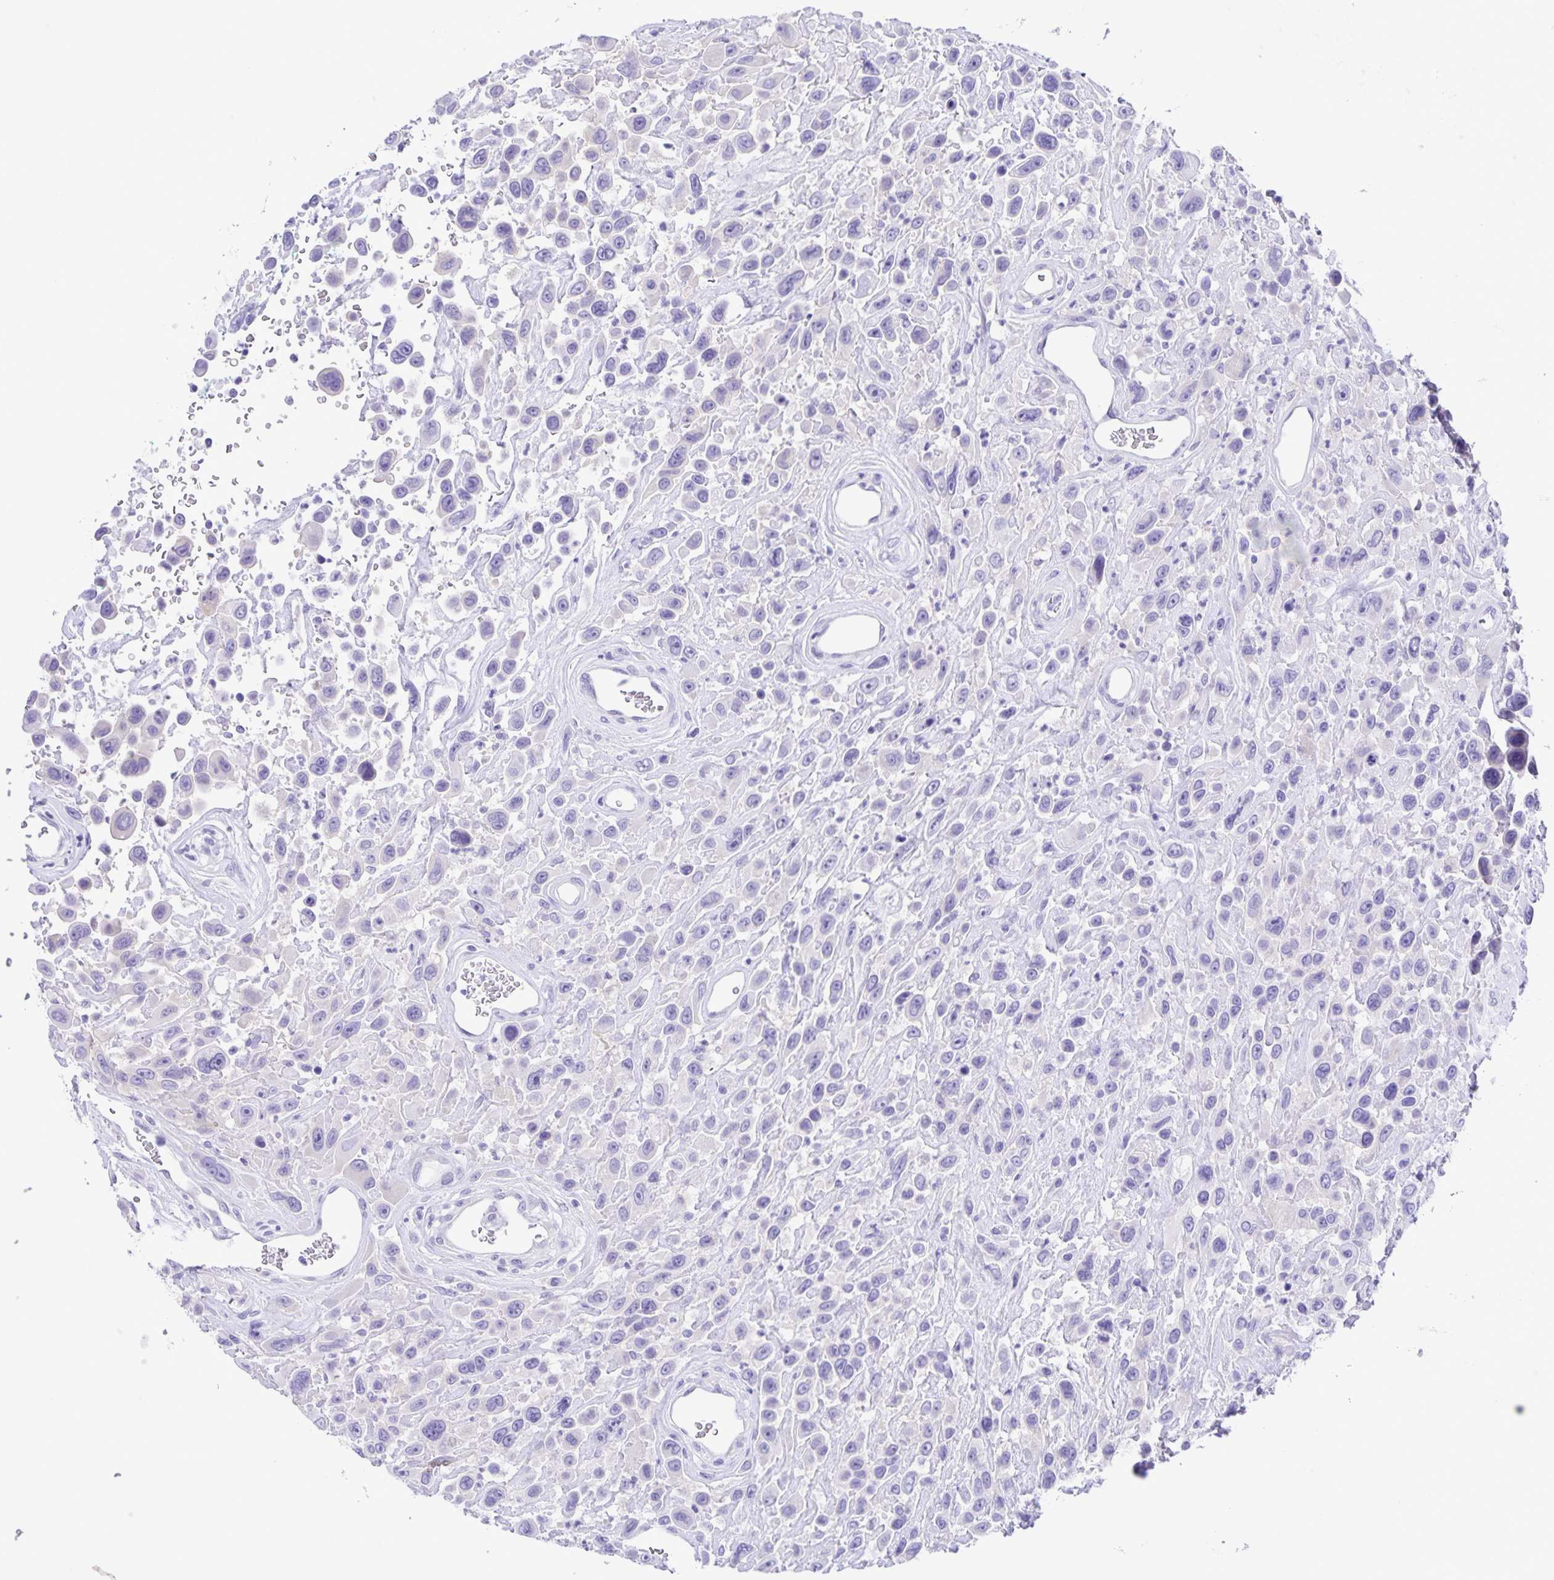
{"staining": {"intensity": "negative", "quantity": "none", "location": "none"}, "tissue": "urothelial cancer", "cell_type": "Tumor cells", "image_type": "cancer", "snomed": [{"axis": "morphology", "description": "Urothelial carcinoma, High grade"}, {"axis": "topography", "description": "Urinary bladder"}], "caption": "Human urothelial cancer stained for a protein using immunohistochemistry exhibits no positivity in tumor cells.", "gene": "CAPSL", "patient": {"sex": "male", "age": 53}}